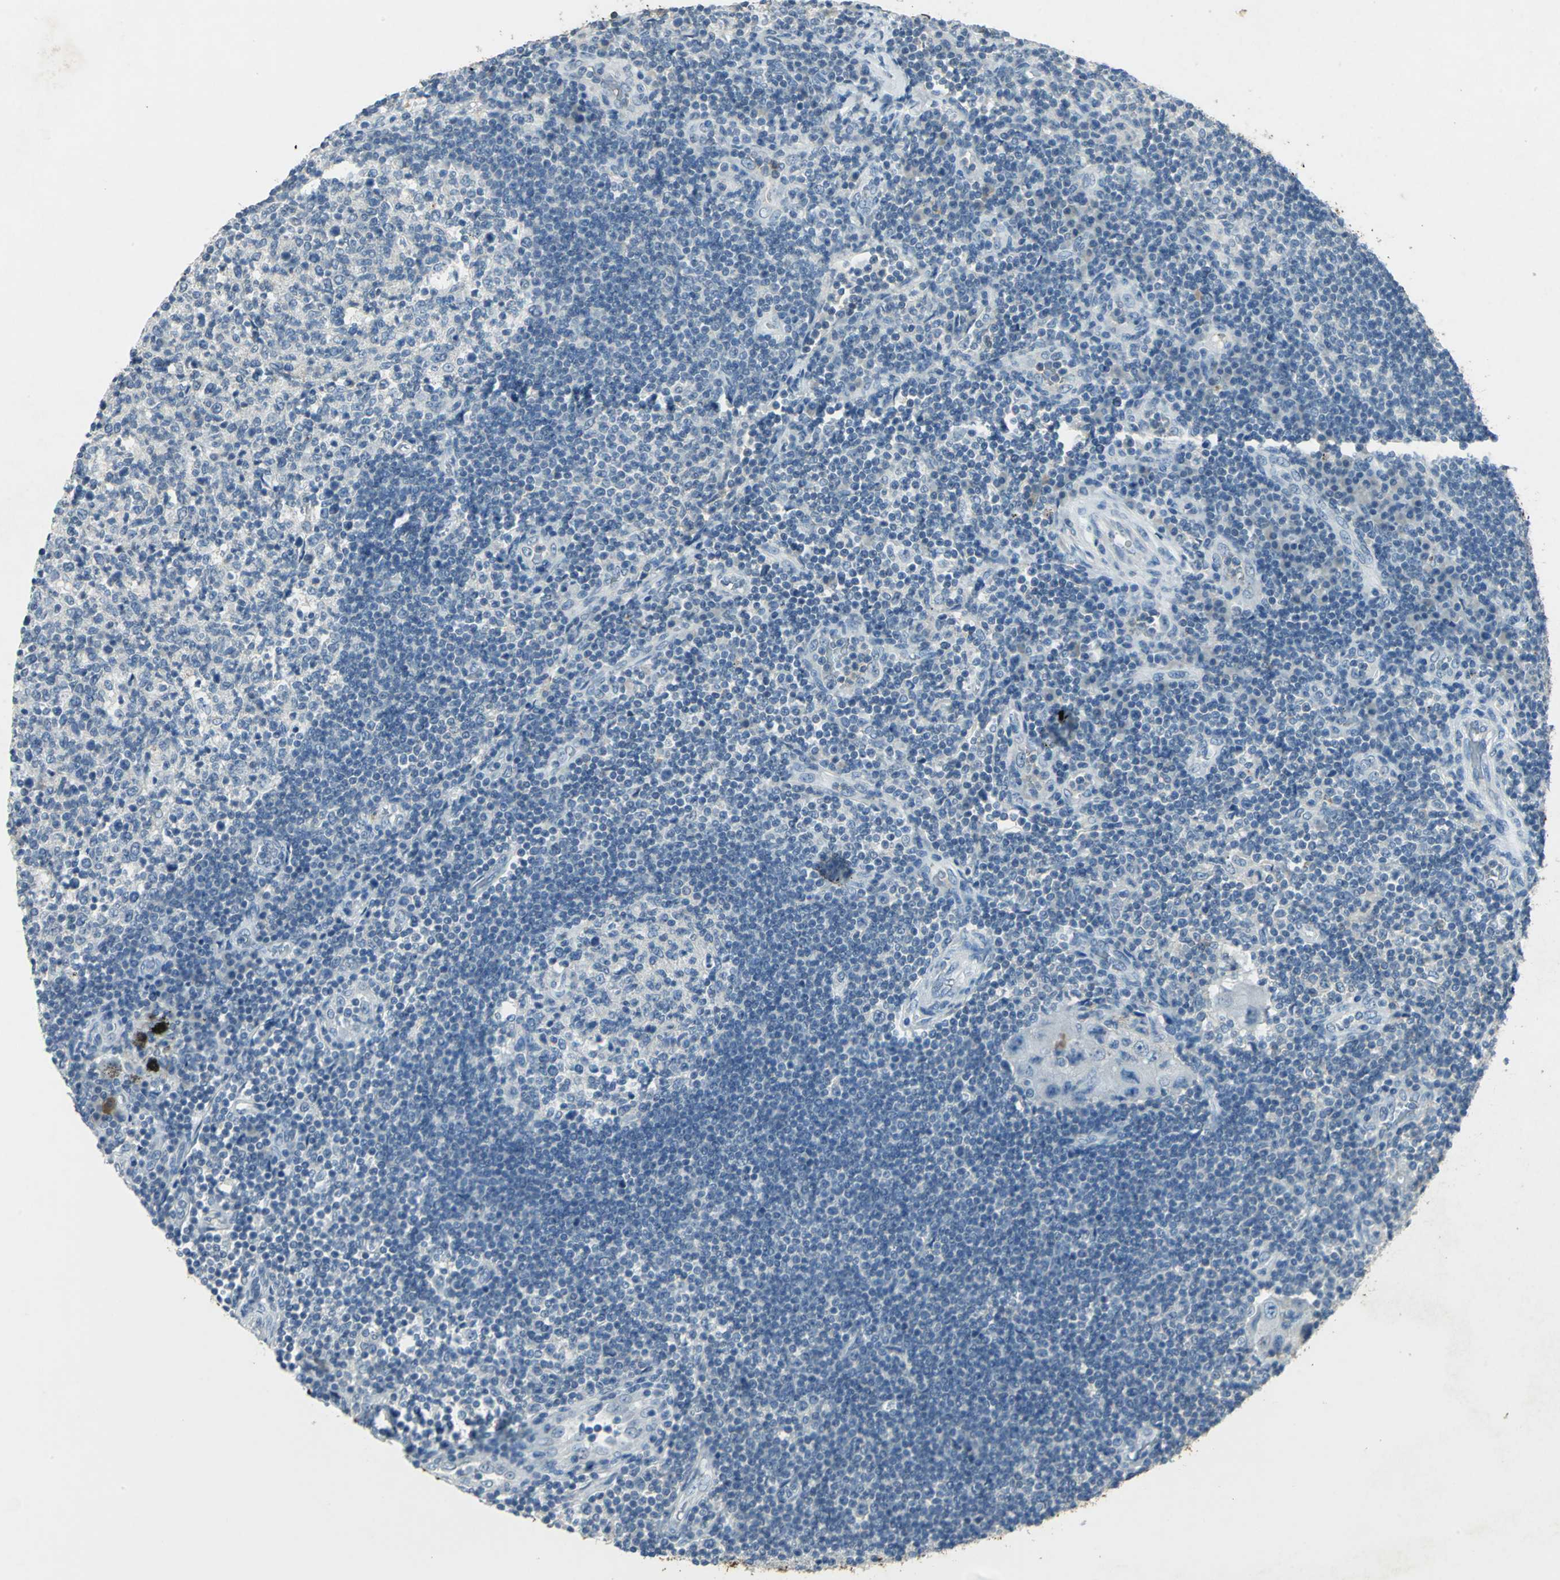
{"staining": {"intensity": "negative", "quantity": "none", "location": "none"}, "tissue": "lymph node", "cell_type": "Germinal center cells", "image_type": "normal", "snomed": [{"axis": "morphology", "description": "Normal tissue, NOS"}, {"axis": "morphology", "description": "Squamous cell carcinoma, metastatic, NOS"}, {"axis": "topography", "description": "Lymph node"}], "caption": "Immunohistochemistry photomicrograph of normal lymph node: lymph node stained with DAB (3,3'-diaminobenzidine) shows no significant protein positivity in germinal center cells. (DAB (3,3'-diaminobenzidine) IHC visualized using brightfield microscopy, high magnification).", "gene": "CAMK2B", "patient": {"sex": "female", "age": 53}}